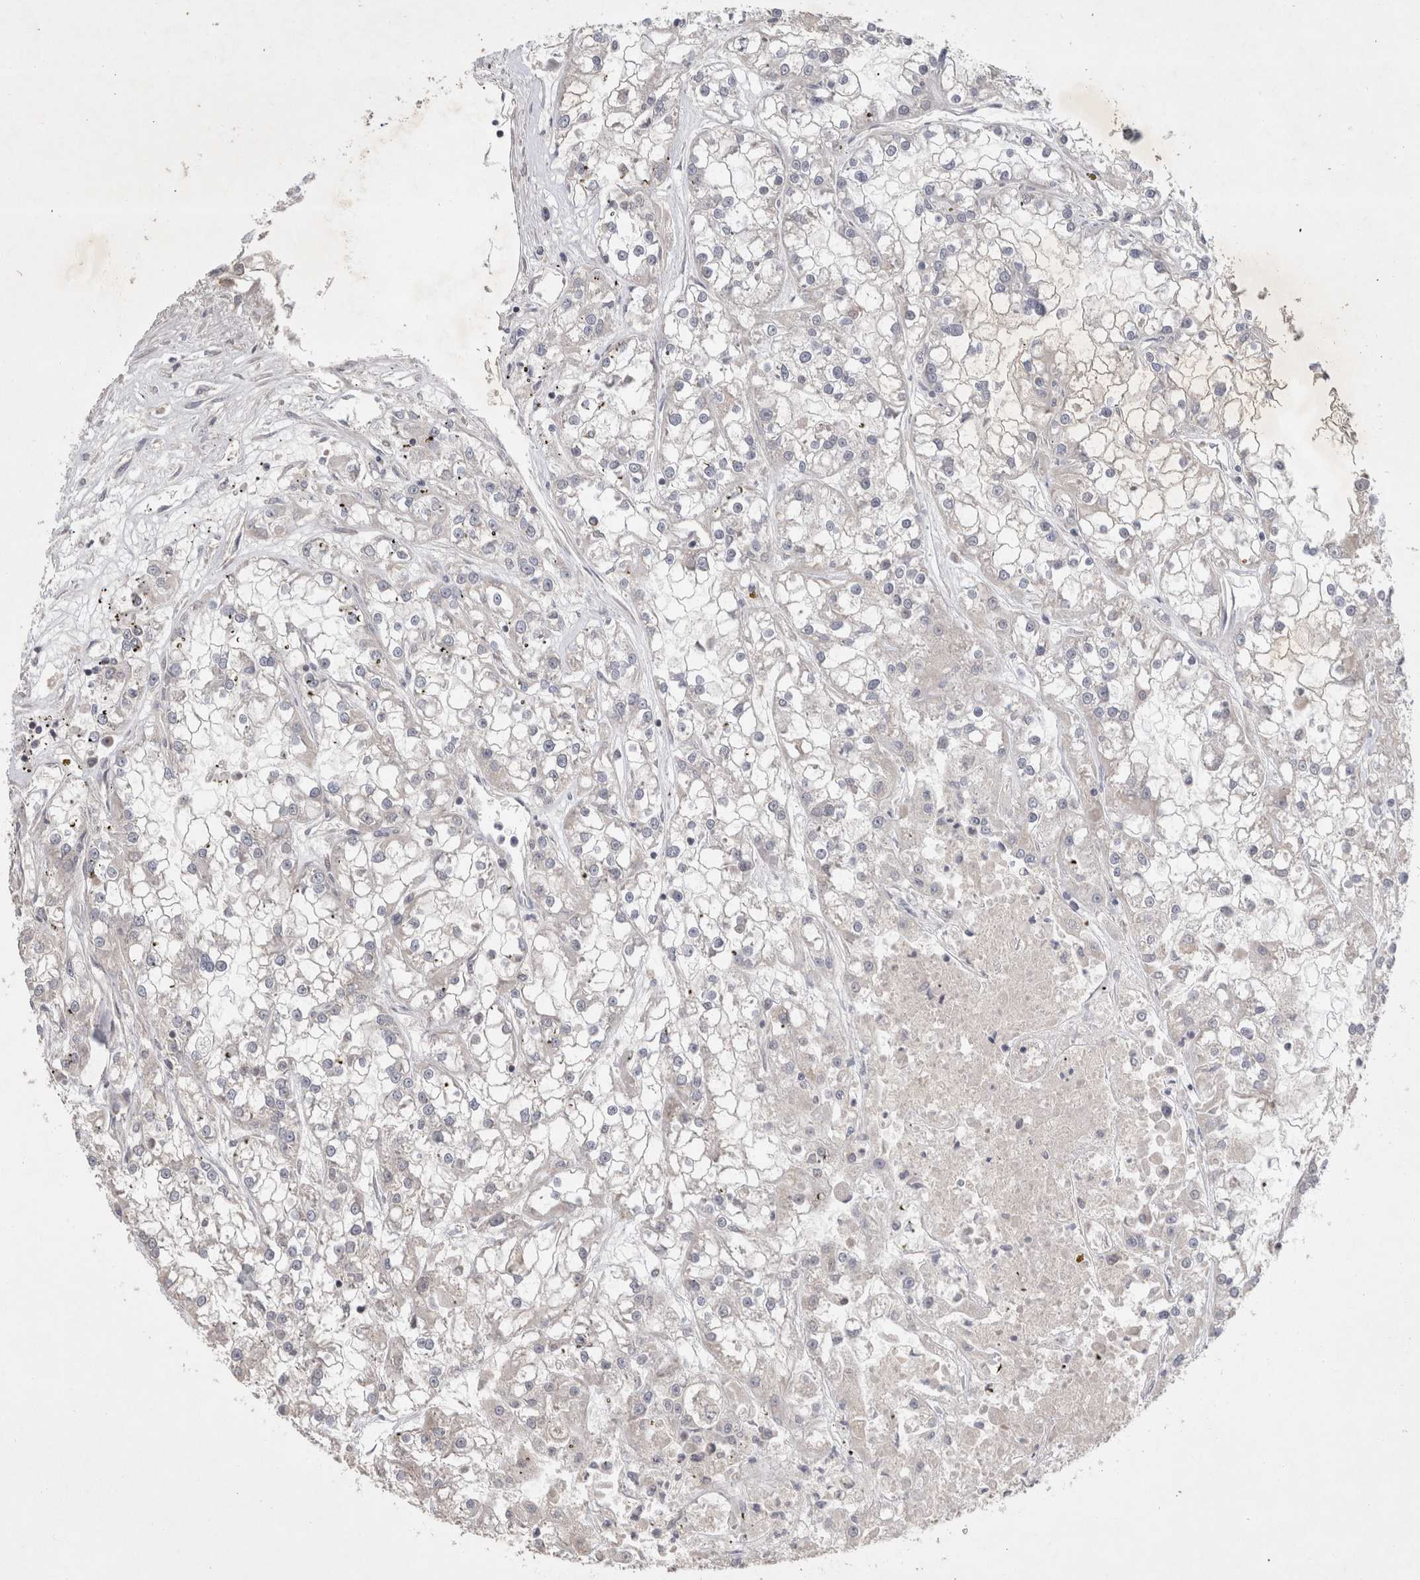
{"staining": {"intensity": "weak", "quantity": "<25%", "location": "cytoplasmic/membranous"}, "tissue": "renal cancer", "cell_type": "Tumor cells", "image_type": "cancer", "snomed": [{"axis": "morphology", "description": "Adenocarcinoma, NOS"}, {"axis": "topography", "description": "Kidney"}], "caption": "Immunohistochemical staining of renal adenocarcinoma shows no significant expression in tumor cells.", "gene": "C8orf58", "patient": {"sex": "female", "age": 52}}